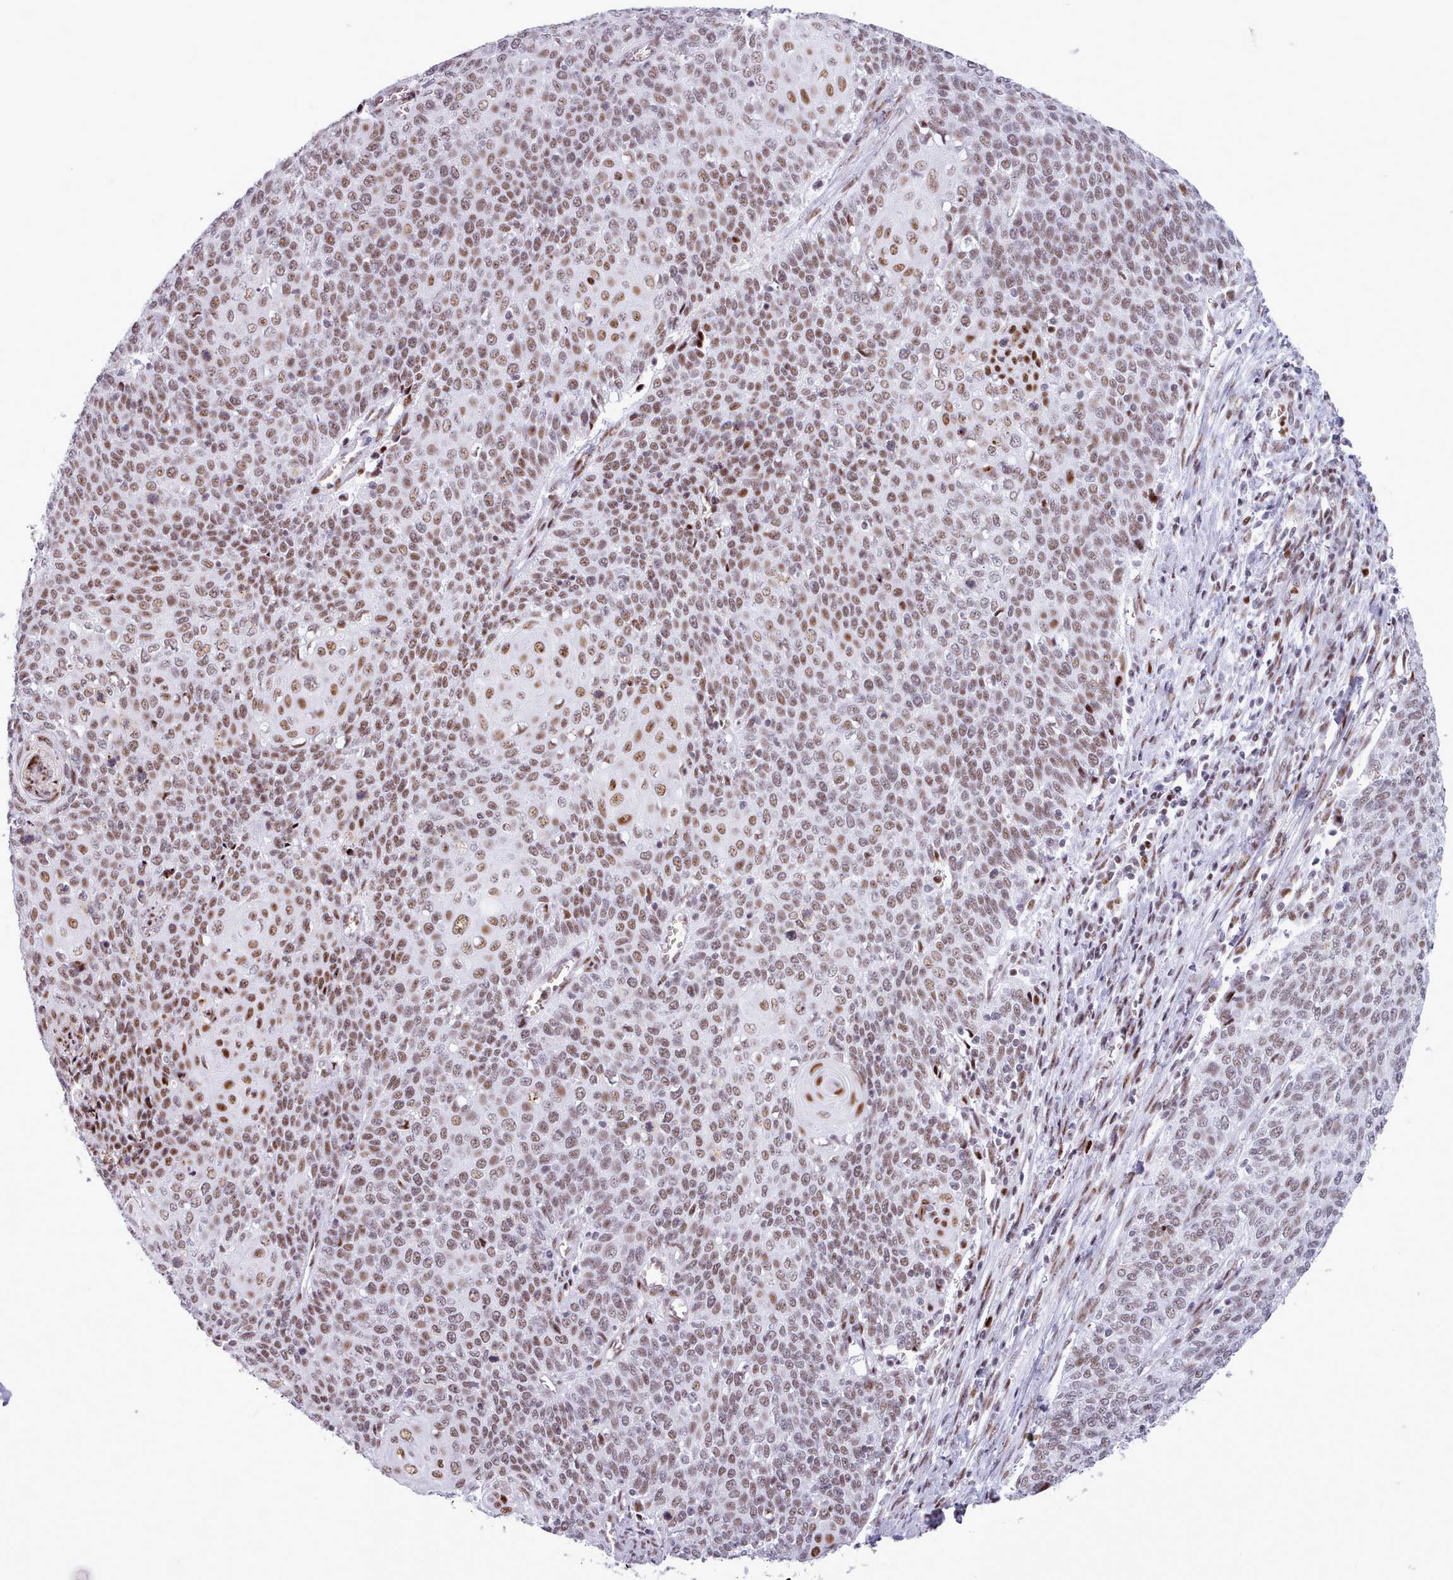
{"staining": {"intensity": "moderate", "quantity": ">75%", "location": "nuclear"}, "tissue": "cervical cancer", "cell_type": "Tumor cells", "image_type": "cancer", "snomed": [{"axis": "morphology", "description": "Squamous cell carcinoma, NOS"}, {"axis": "topography", "description": "Cervix"}], "caption": "Brown immunohistochemical staining in cervical cancer (squamous cell carcinoma) reveals moderate nuclear positivity in approximately >75% of tumor cells. The staining was performed using DAB (3,3'-diaminobenzidine) to visualize the protein expression in brown, while the nuclei were stained in blue with hematoxylin (Magnification: 20x).", "gene": "SRSF4", "patient": {"sex": "female", "age": 39}}